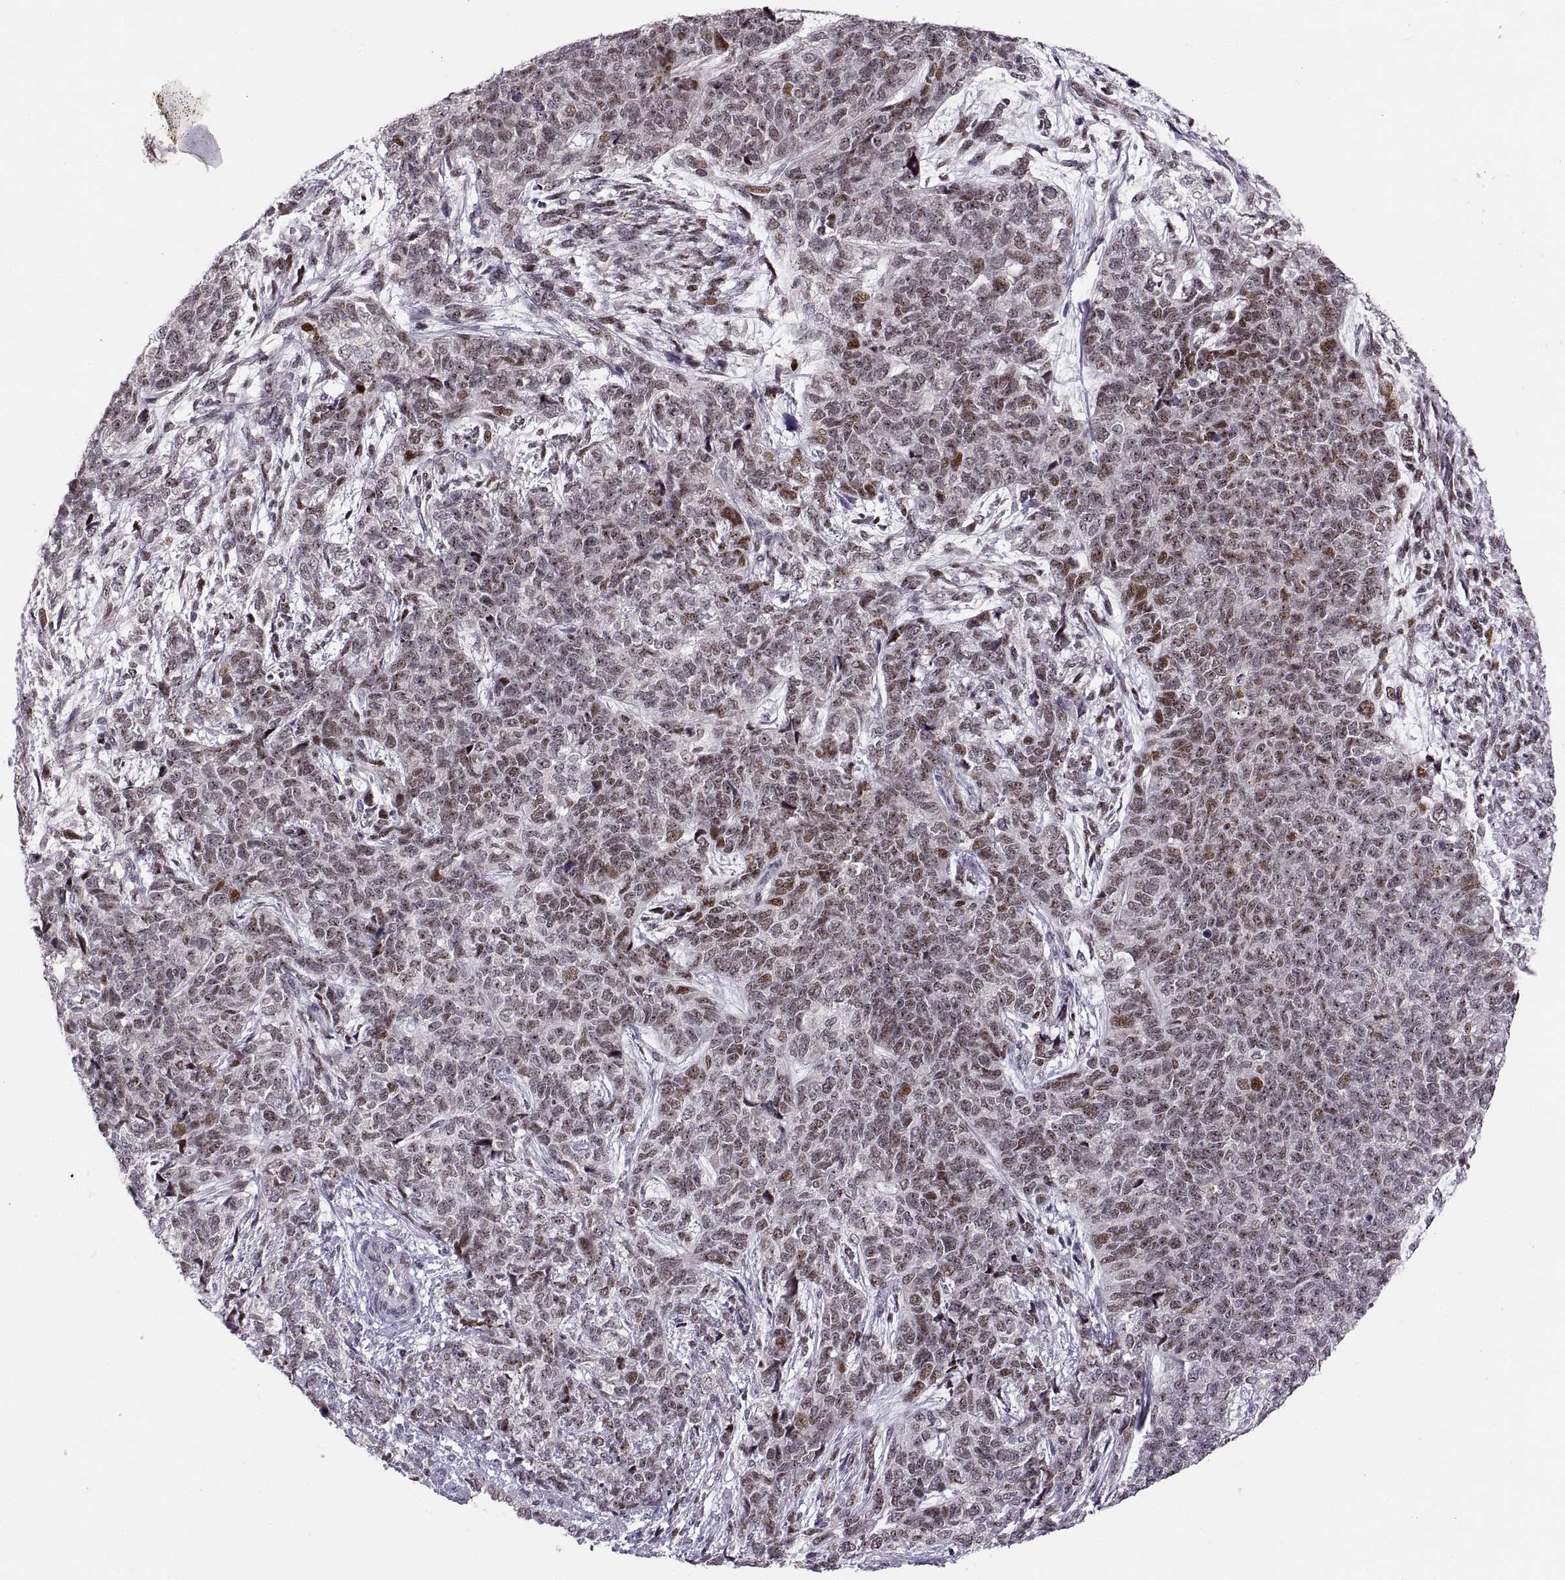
{"staining": {"intensity": "moderate", "quantity": "25%-75%", "location": "nuclear"}, "tissue": "cervical cancer", "cell_type": "Tumor cells", "image_type": "cancer", "snomed": [{"axis": "morphology", "description": "Squamous cell carcinoma, NOS"}, {"axis": "topography", "description": "Cervix"}], "caption": "IHC photomicrograph of neoplastic tissue: human cervical cancer (squamous cell carcinoma) stained using immunohistochemistry displays medium levels of moderate protein expression localized specifically in the nuclear of tumor cells, appearing as a nuclear brown color.", "gene": "SNAI1", "patient": {"sex": "female", "age": 63}}